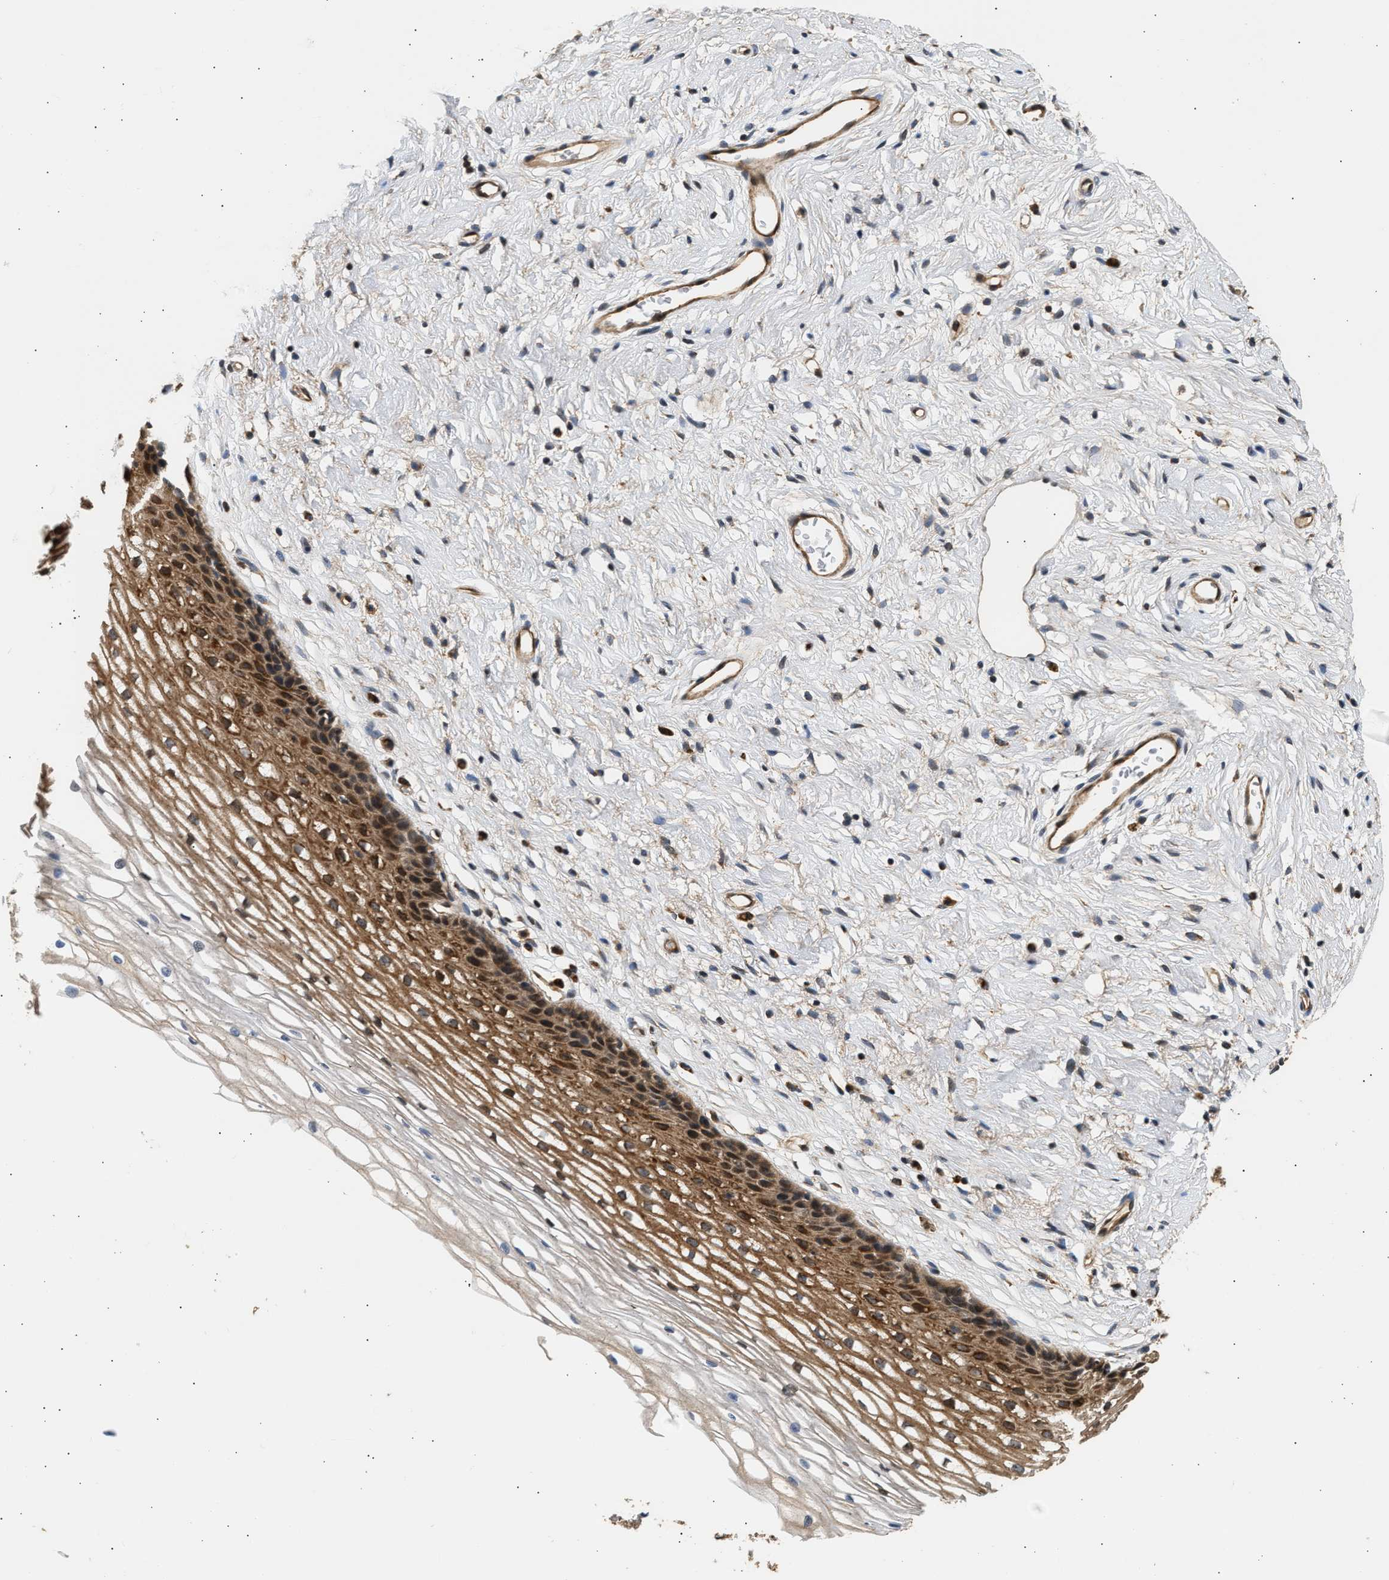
{"staining": {"intensity": "moderate", "quantity": ">75%", "location": "cytoplasmic/membranous"}, "tissue": "cervix", "cell_type": "Glandular cells", "image_type": "normal", "snomed": [{"axis": "morphology", "description": "Normal tissue, NOS"}, {"axis": "topography", "description": "Cervix"}], "caption": "The immunohistochemical stain labels moderate cytoplasmic/membranous expression in glandular cells of unremarkable cervix. The staining was performed using DAB (3,3'-diaminobenzidine) to visualize the protein expression in brown, while the nuclei were stained in blue with hematoxylin (Magnification: 20x).", "gene": "DUSP14", "patient": {"sex": "female", "age": 77}}